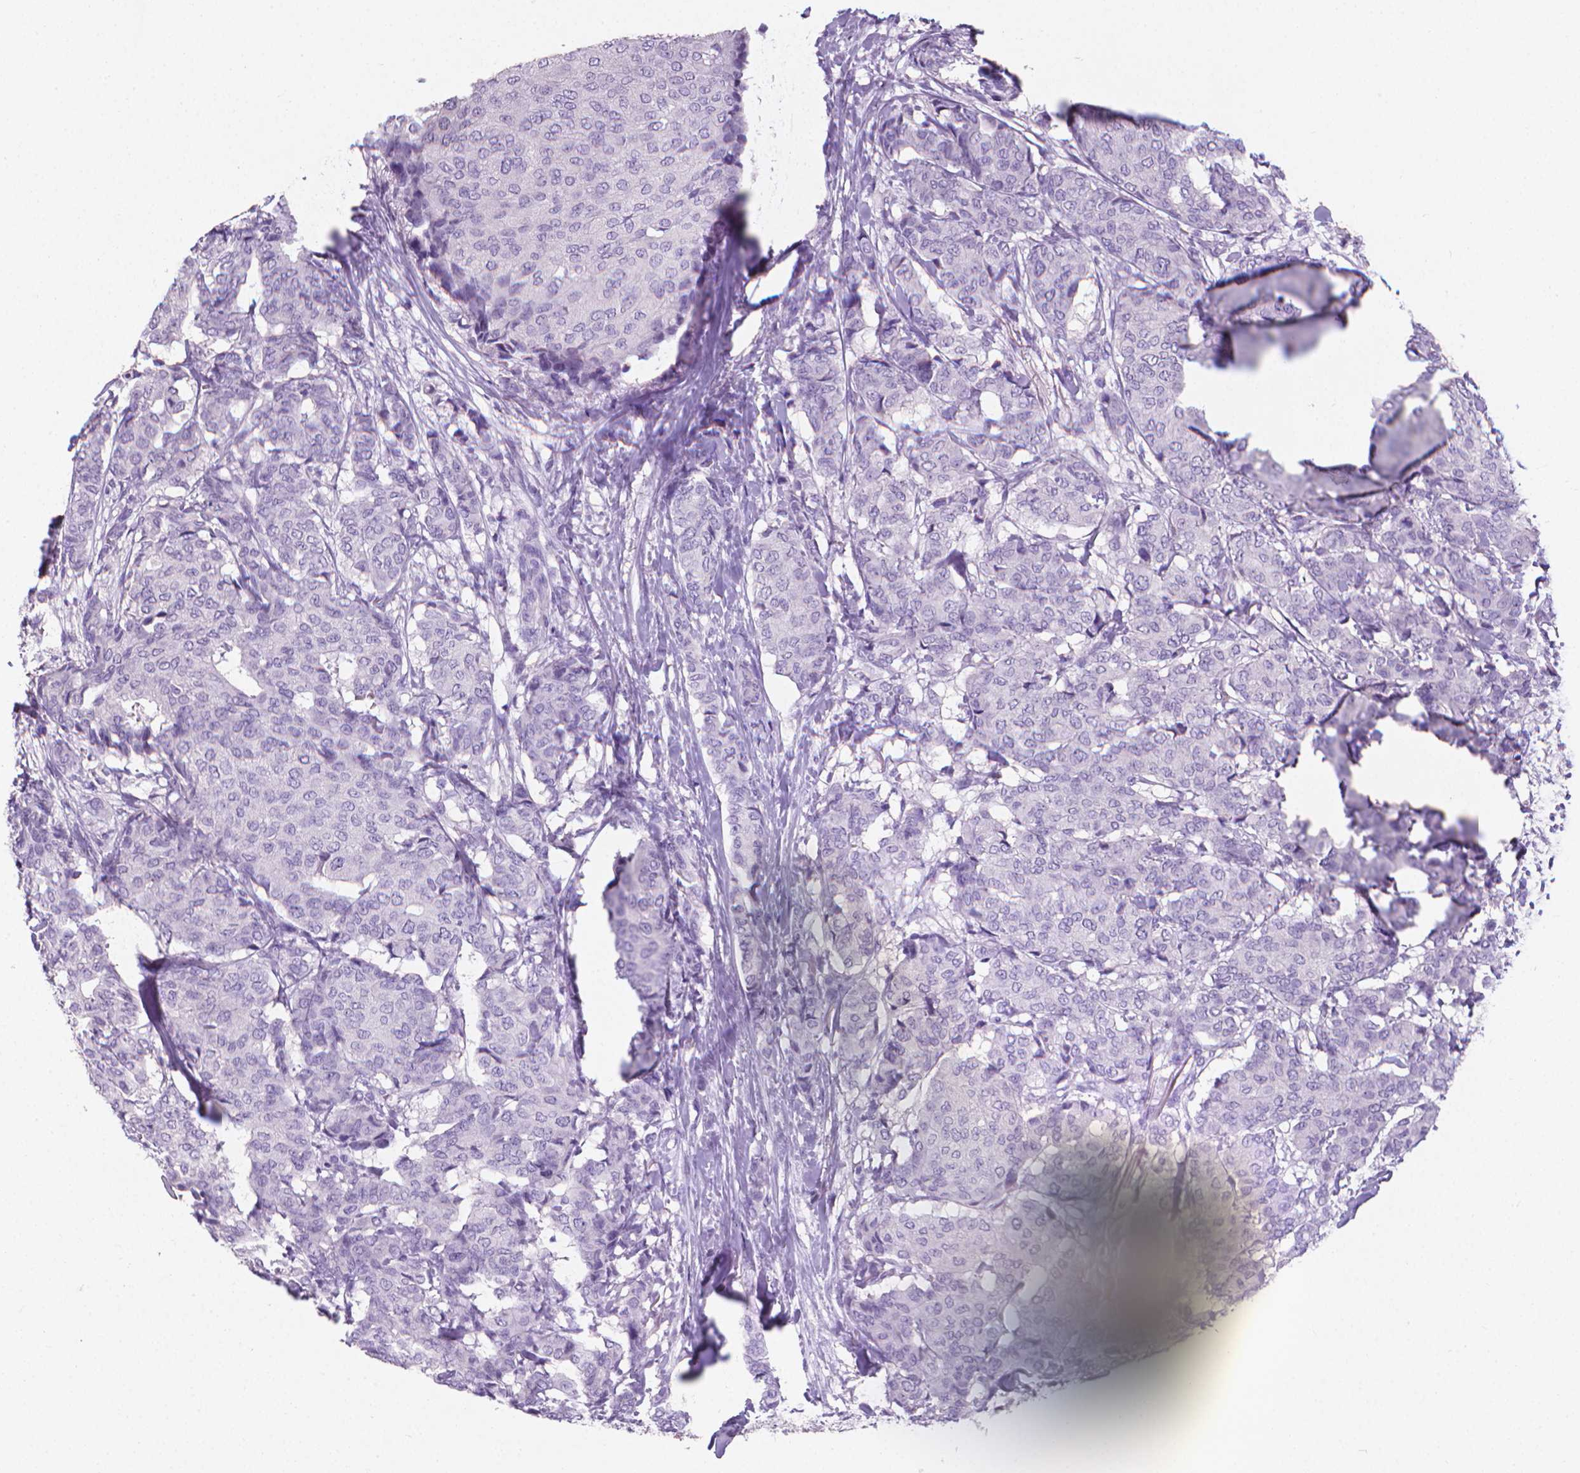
{"staining": {"intensity": "negative", "quantity": "none", "location": "none"}, "tissue": "breast cancer", "cell_type": "Tumor cells", "image_type": "cancer", "snomed": [{"axis": "morphology", "description": "Duct carcinoma"}, {"axis": "topography", "description": "Breast"}], "caption": "This micrograph is of breast intraductal carcinoma stained with IHC to label a protein in brown with the nuclei are counter-stained blue. There is no positivity in tumor cells. The staining is performed using DAB brown chromogen with nuclei counter-stained in using hematoxylin.", "gene": "XPNPEP2", "patient": {"sex": "female", "age": 75}}